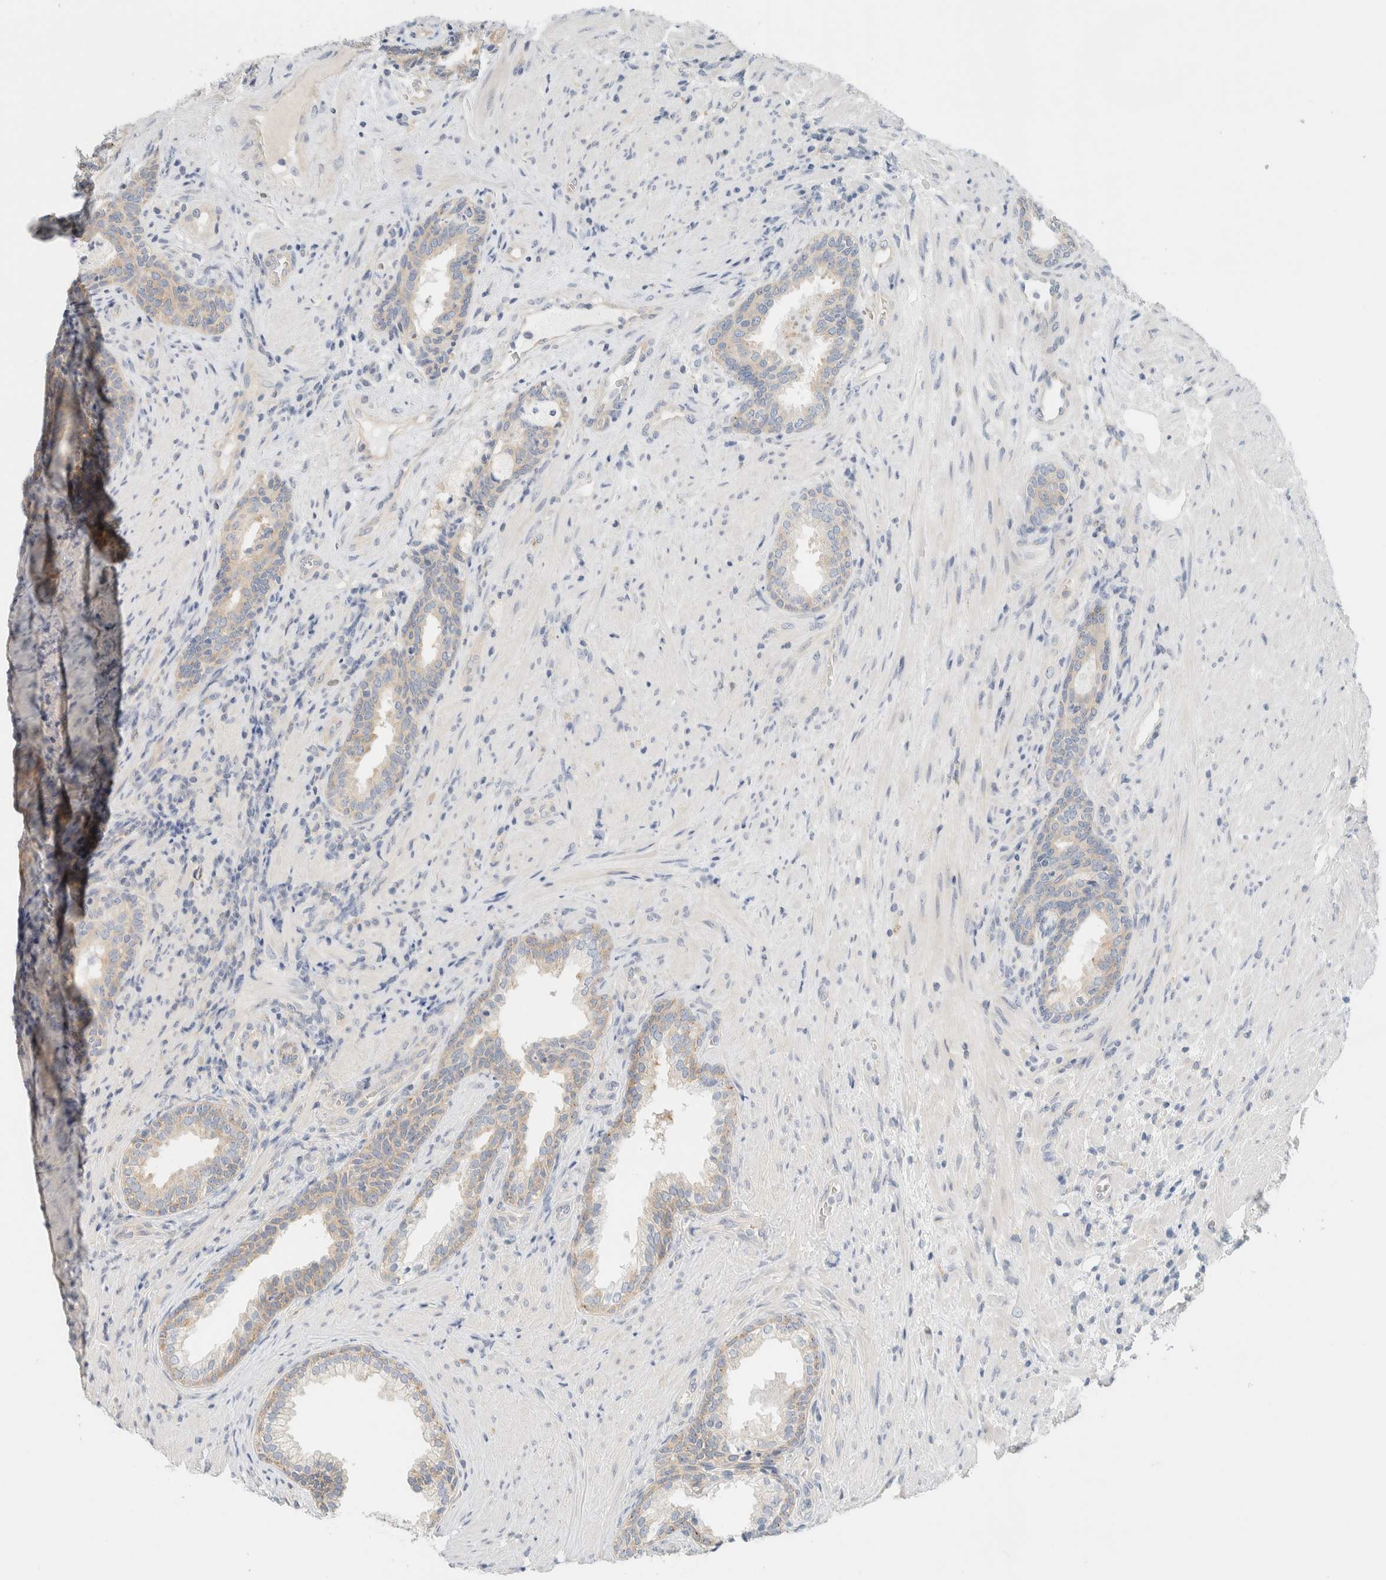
{"staining": {"intensity": "weak", "quantity": "25%-75%", "location": "cytoplasmic/membranous"}, "tissue": "prostate", "cell_type": "Glandular cells", "image_type": "normal", "snomed": [{"axis": "morphology", "description": "Normal tissue, NOS"}, {"axis": "topography", "description": "Prostate"}], "caption": "Glandular cells demonstrate low levels of weak cytoplasmic/membranous positivity in approximately 25%-75% of cells in unremarkable human prostate. (DAB (3,3'-diaminobenzidine) = brown stain, brightfield microscopy at high magnification).", "gene": "AARSD1", "patient": {"sex": "male", "age": 76}}